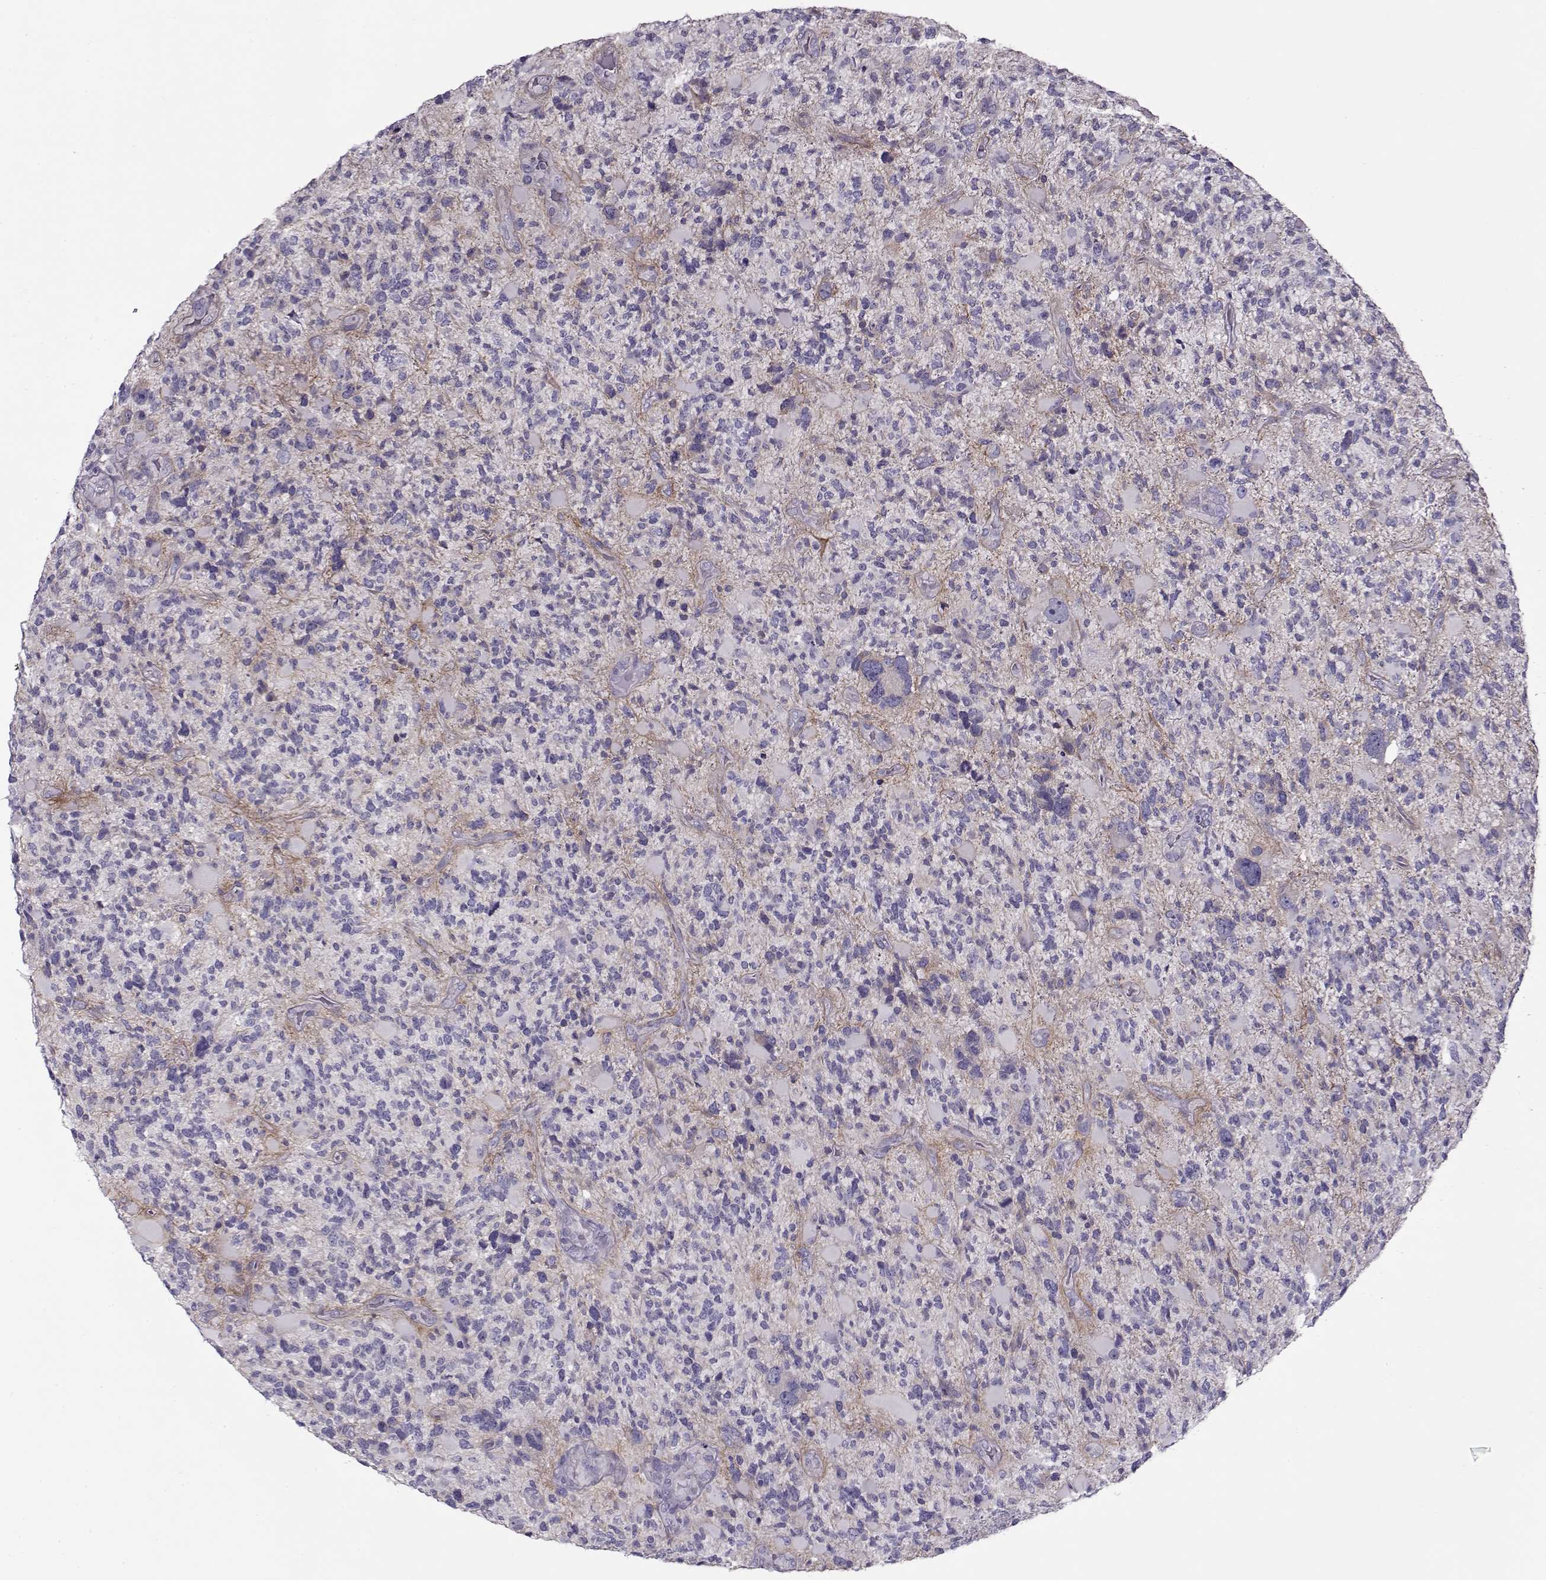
{"staining": {"intensity": "negative", "quantity": "none", "location": "none"}, "tissue": "glioma", "cell_type": "Tumor cells", "image_type": "cancer", "snomed": [{"axis": "morphology", "description": "Glioma, malignant, High grade"}, {"axis": "topography", "description": "Brain"}], "caption": "A micrograph of human high-grade glioma (malignant) is negative for staining in tumor cells.", "gene": "PP2D1", "patient": {"sex": "female", "age": 71}}